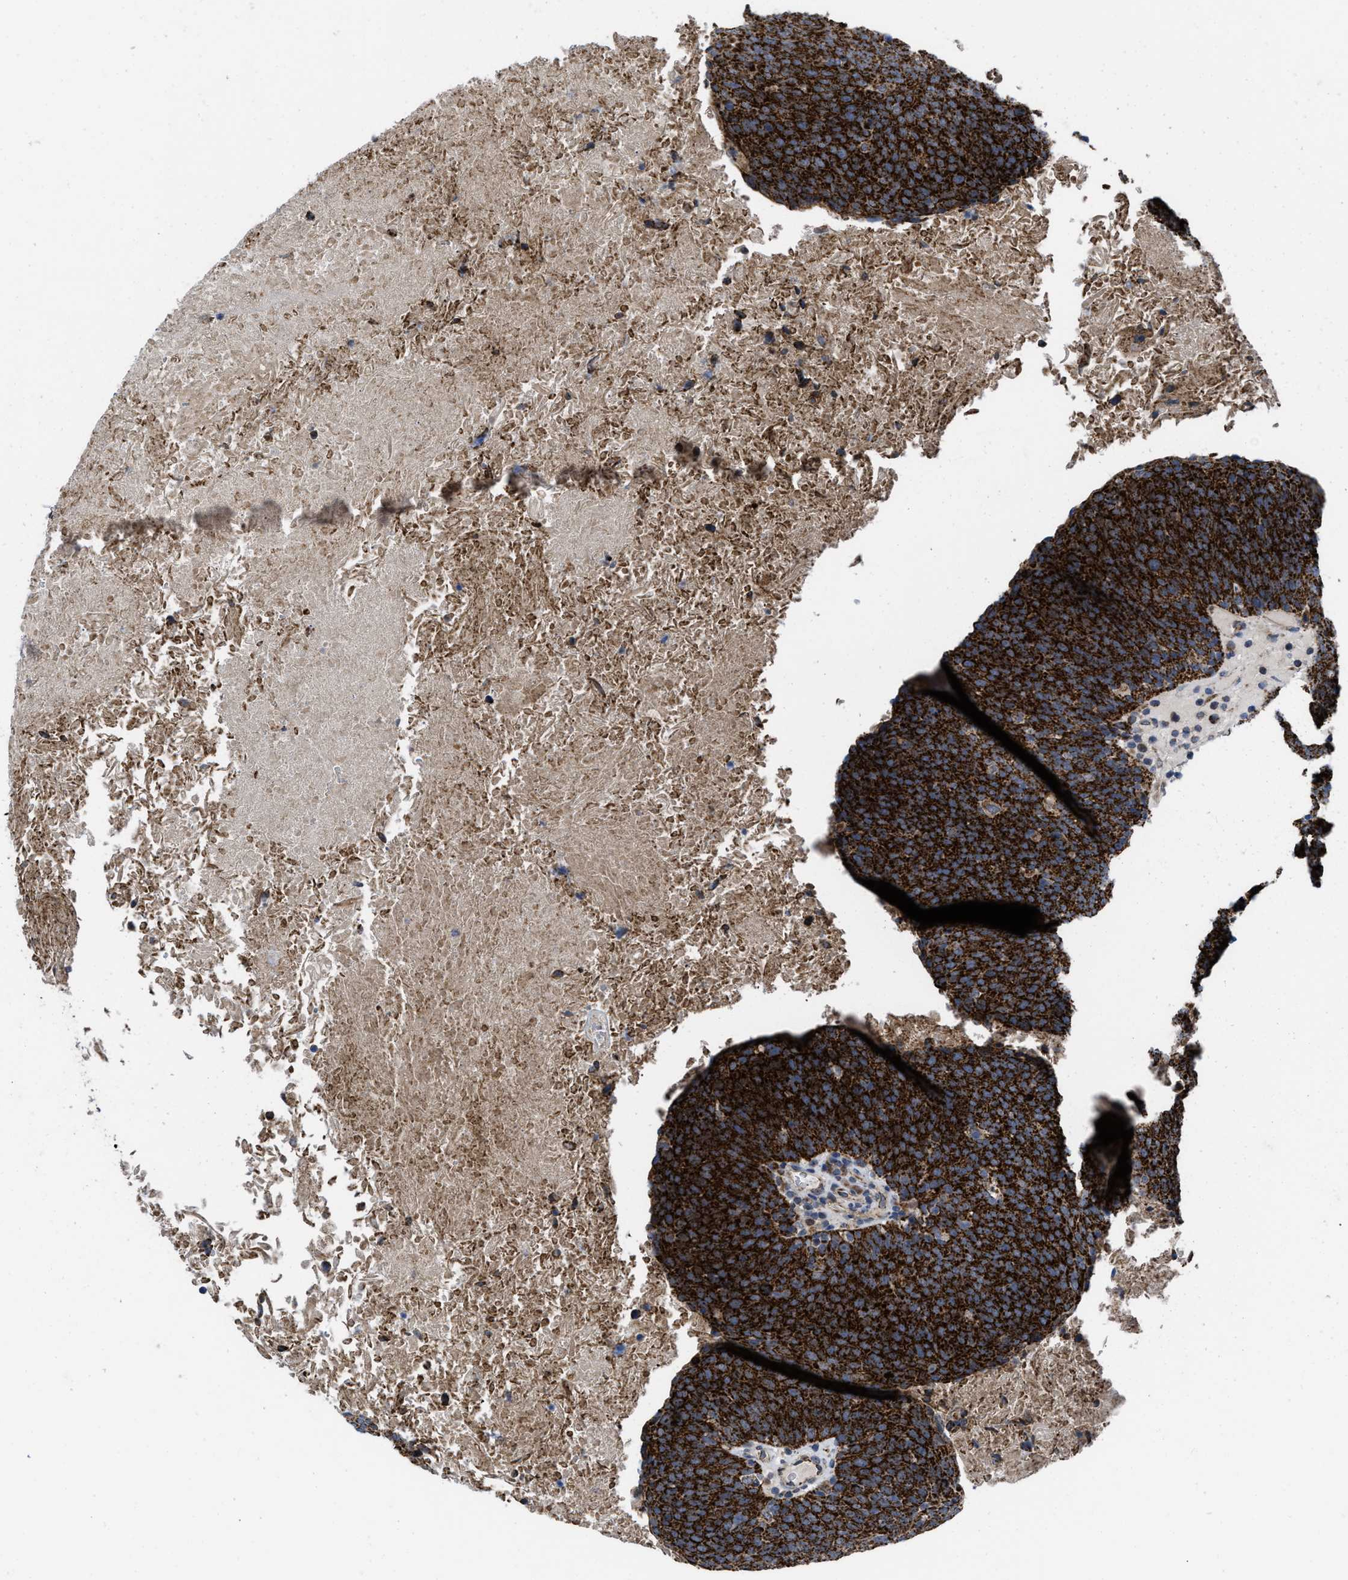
{"staining": {"intensity": "strong", "quantity": ">75%", "location": "cytoplasmic/membranous"}, "tissue": "head and neck cancer", "cell_type": "Tumor cells", "image_type": "cancer", "snomed": [{"axis": "morphology", "description": "Squamous cell carcinoma, NOS"}, {"axis": "morphology", "description": "Squamous cell carcinoma, metastatic, NOS"}, {"axis": "topography", "description": "Lymph node"}, {"axis": "topography", "description": "Head-Neck"}], "caption": "The image exhibits immunohistochemical staining of head and neck cancer (metastatic squamous cell carcinoma). There is strong cytoplasmic/membranous expression is identified in approximately >75% of tumor cells.", "gene": "AKAP1", "patient": {"sex": "male", "age": 62}}